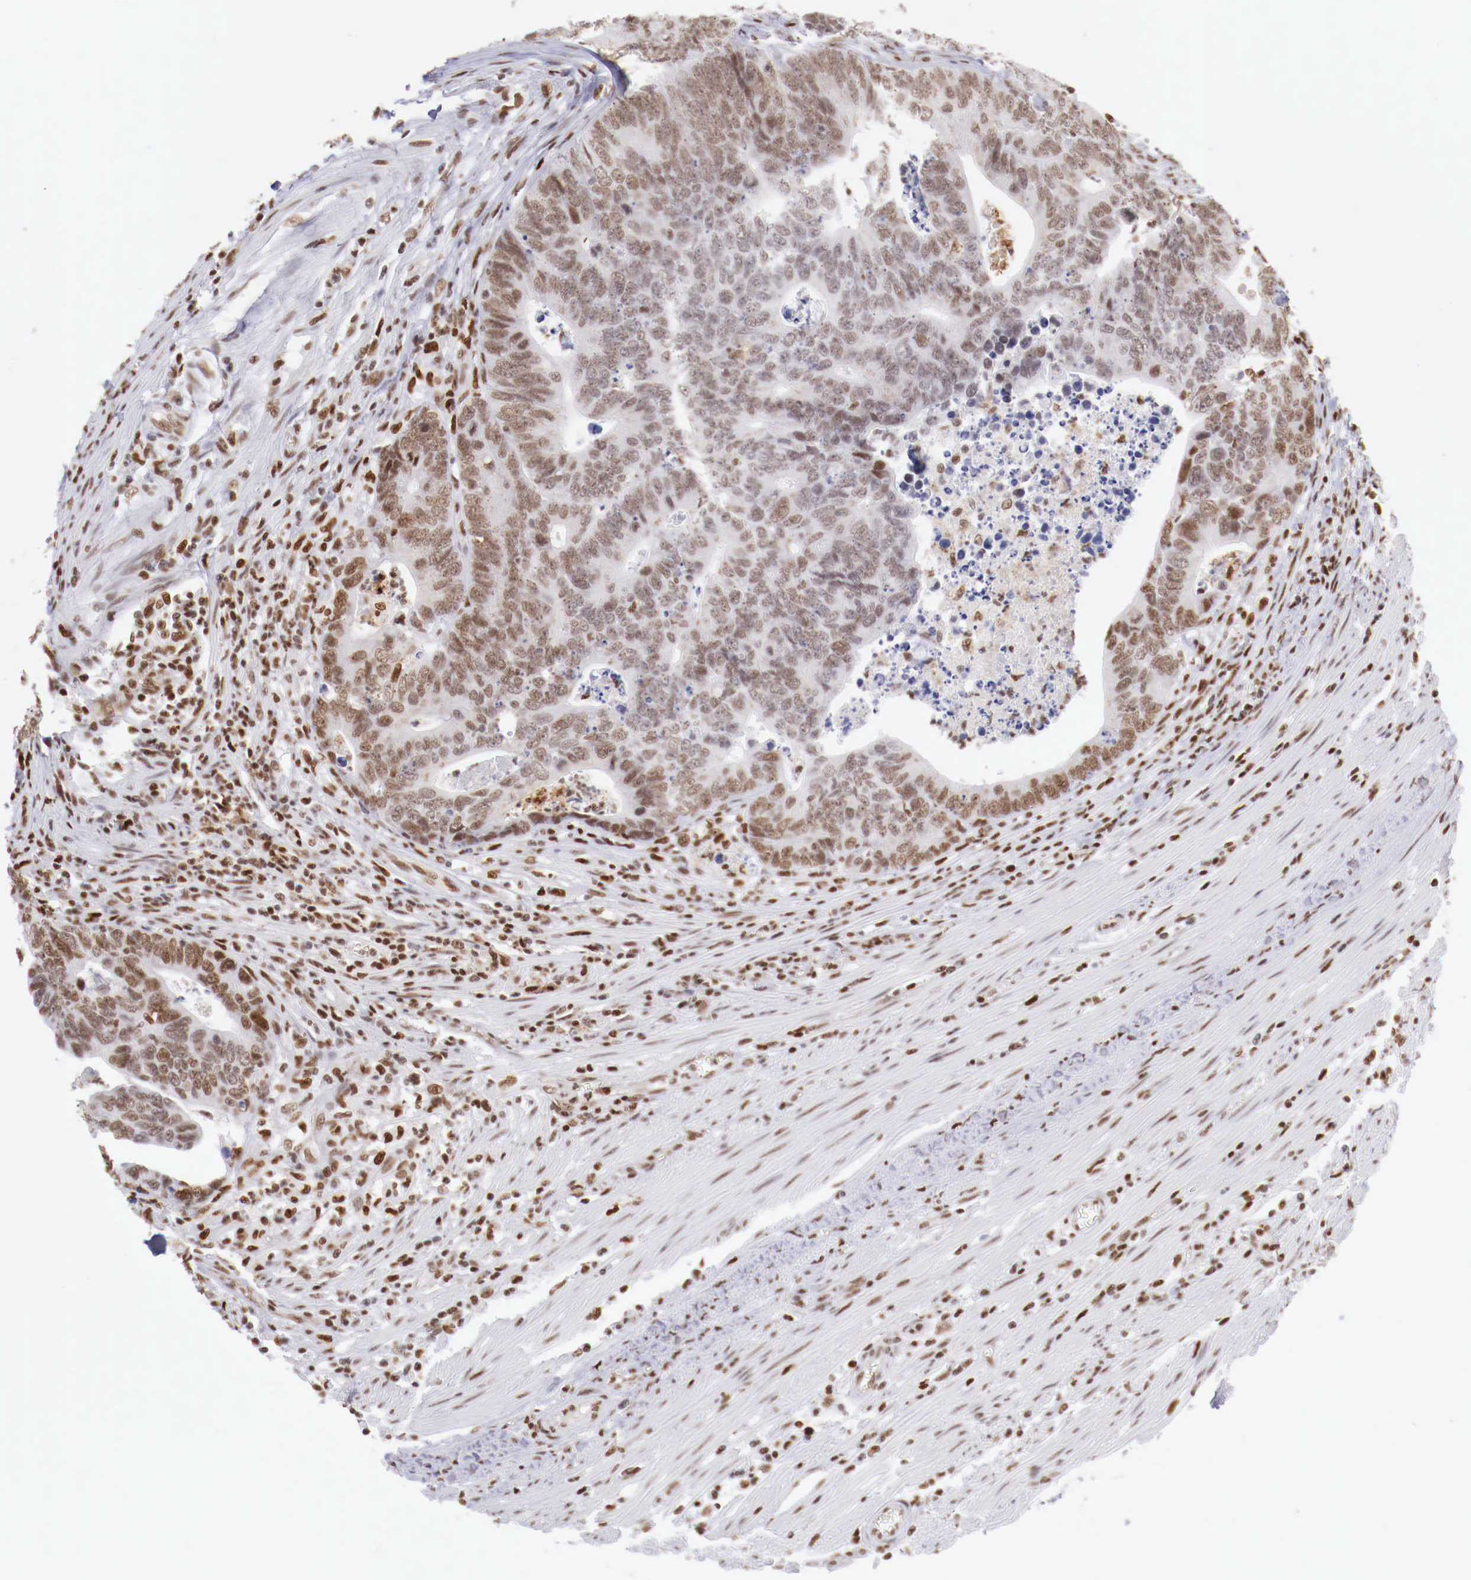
{"staining": {"intensity": "moderate", "quantity": ">75%", "location": "nuclear"}, "tissue": "colorectal cancer", "cell_type": "Tumor cells", "image_type": "cancer", "snomed": [{"axis": "morphology", "description": "Adenocarcinoma, NOS"}, {"axis": "topography", "description": "Colon"}], "caption": "Brown immunohistochemical staining in colorectal adenocarcinoma exhibits moderate nuclear expression in about >75% of tumor cells.", "gene": "MAX", "patient": {"sex": "female", "age": 78}}